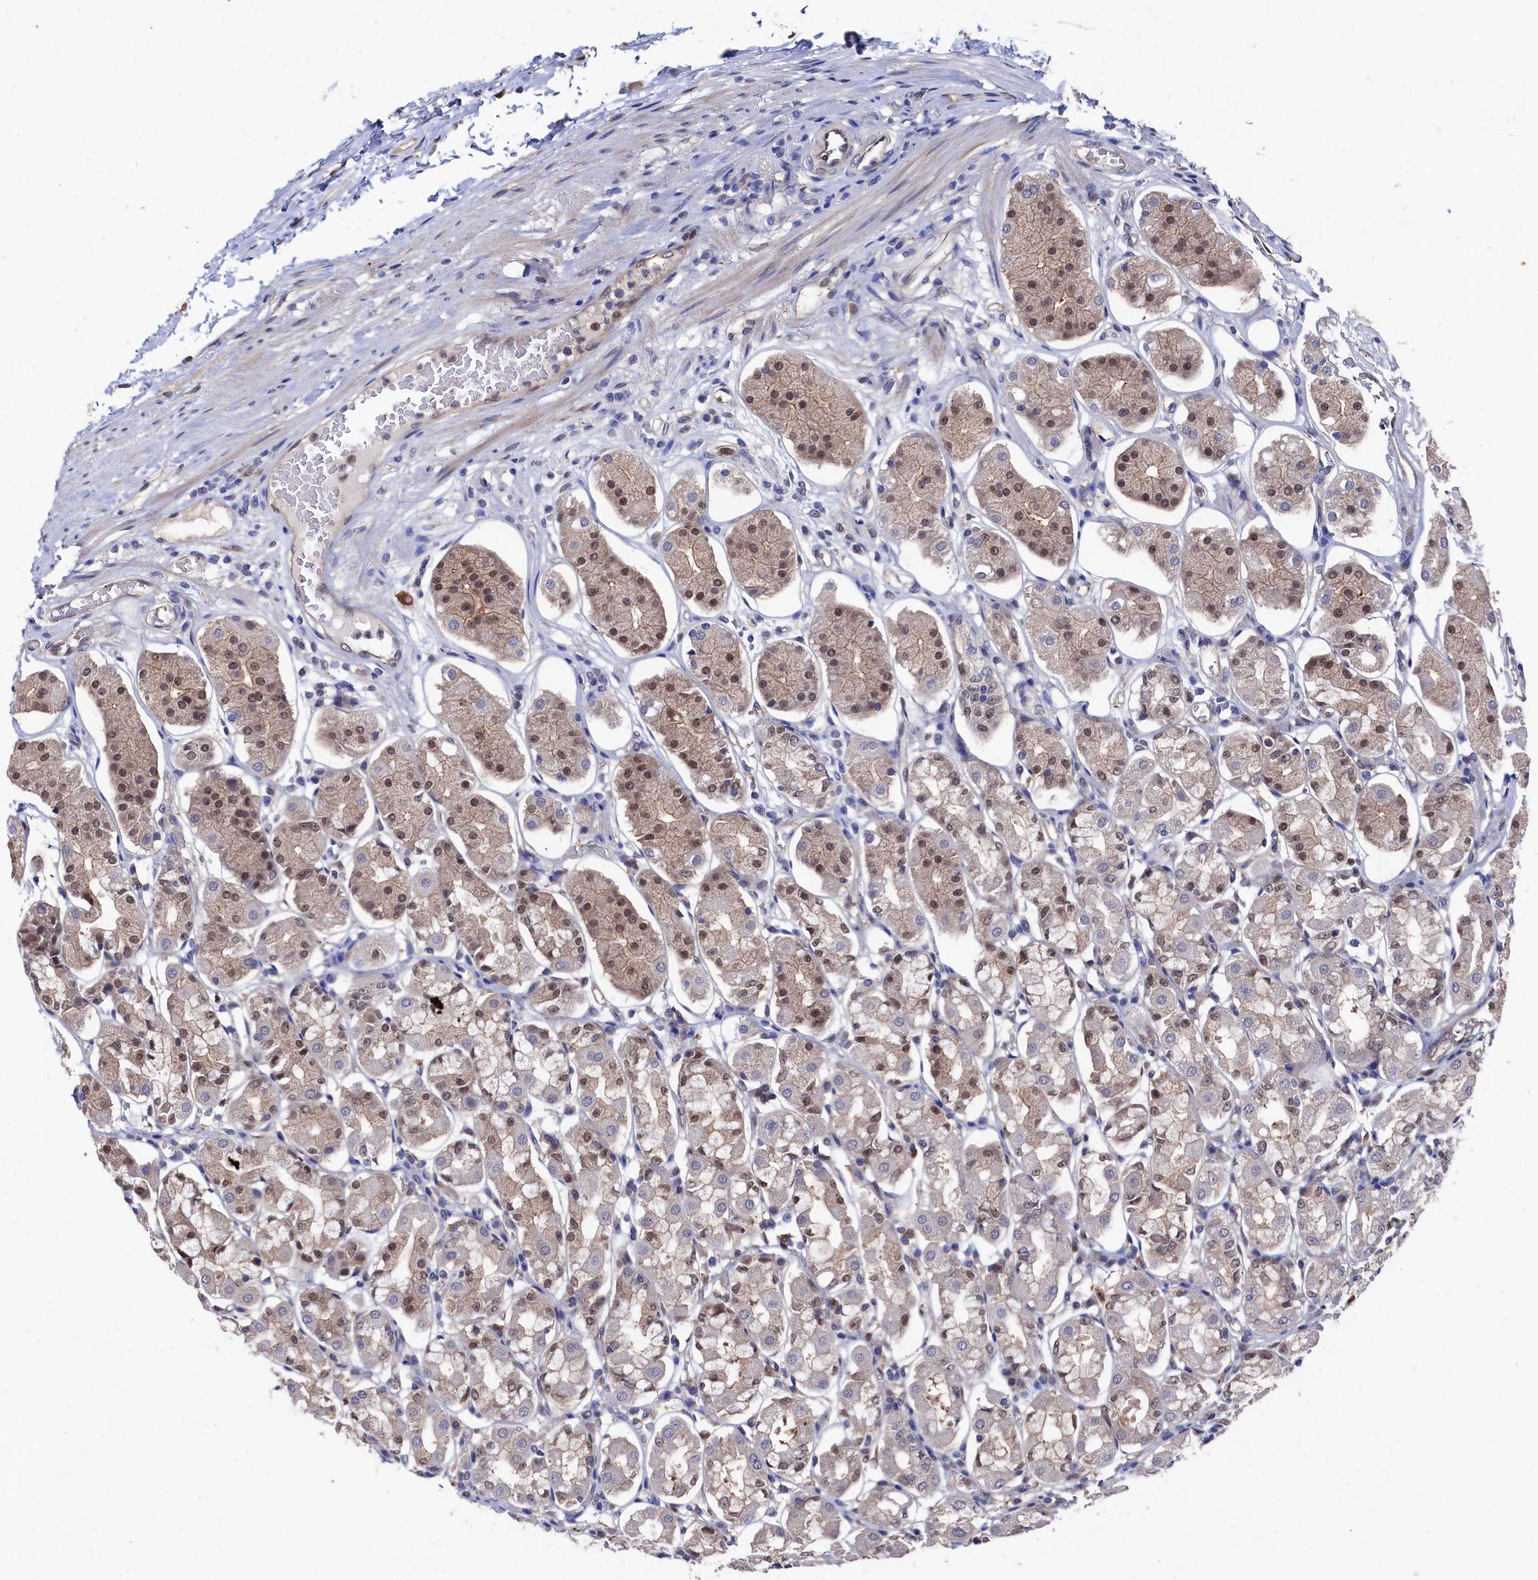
{"staining": {"intensity": "moderate", "quantity": "25%-75%", "location": "cytoplasmic/membranous,nuclear"}, "tissue": "stomach", "cell_type": "Glandular cells", "image_type": "normal", "snomed": [{"axis": "morphology", "description": "Normal tissue, NOS"}, {"axis": "topography", "description": "Stomach, lower"}], "caption": "A brown stain labels moderate cytoplasmic/membranous,nuclear expression of a protein in glandular cells of benign stomach. (IHC, brightfield microscopy, high magnification).", "gene": "RNH1", "patient": {"sex": "female", "age": 56}}